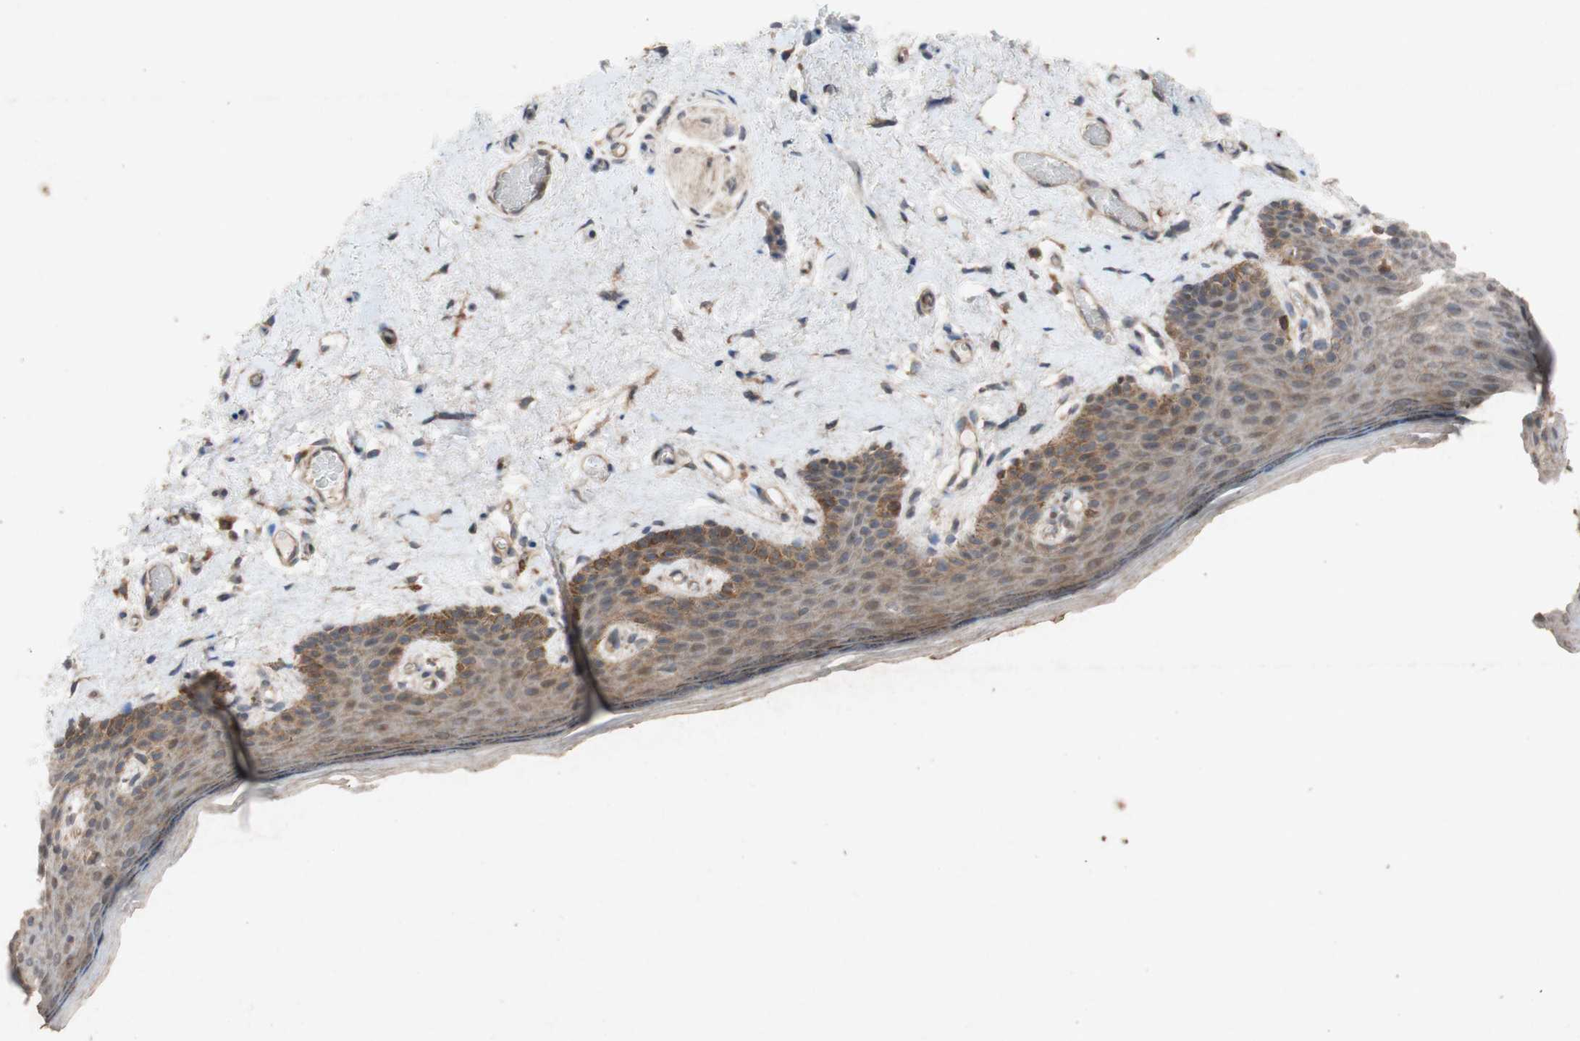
{"staining": {"intensity": "moderate", "quantity": "25%-75%", "location": "cytoplasmic/membranous"}, "tissue": "skin", "cell_type": "Epidermal cells", "image_type": "normal", "snomed": [{"axis": "morphology", "description": "Normal tissue, NOS"}, {"axis": "topography", "description": "Vulva"}], "caption": "Skin stained for a protein (brown) demonstrates moderate cytoplasmic/membranous positive staining in approximately 25%-75% of epidermal cells.", "gene": "ATP6V1F", "patient": {"sex": "female", "age": 54}}